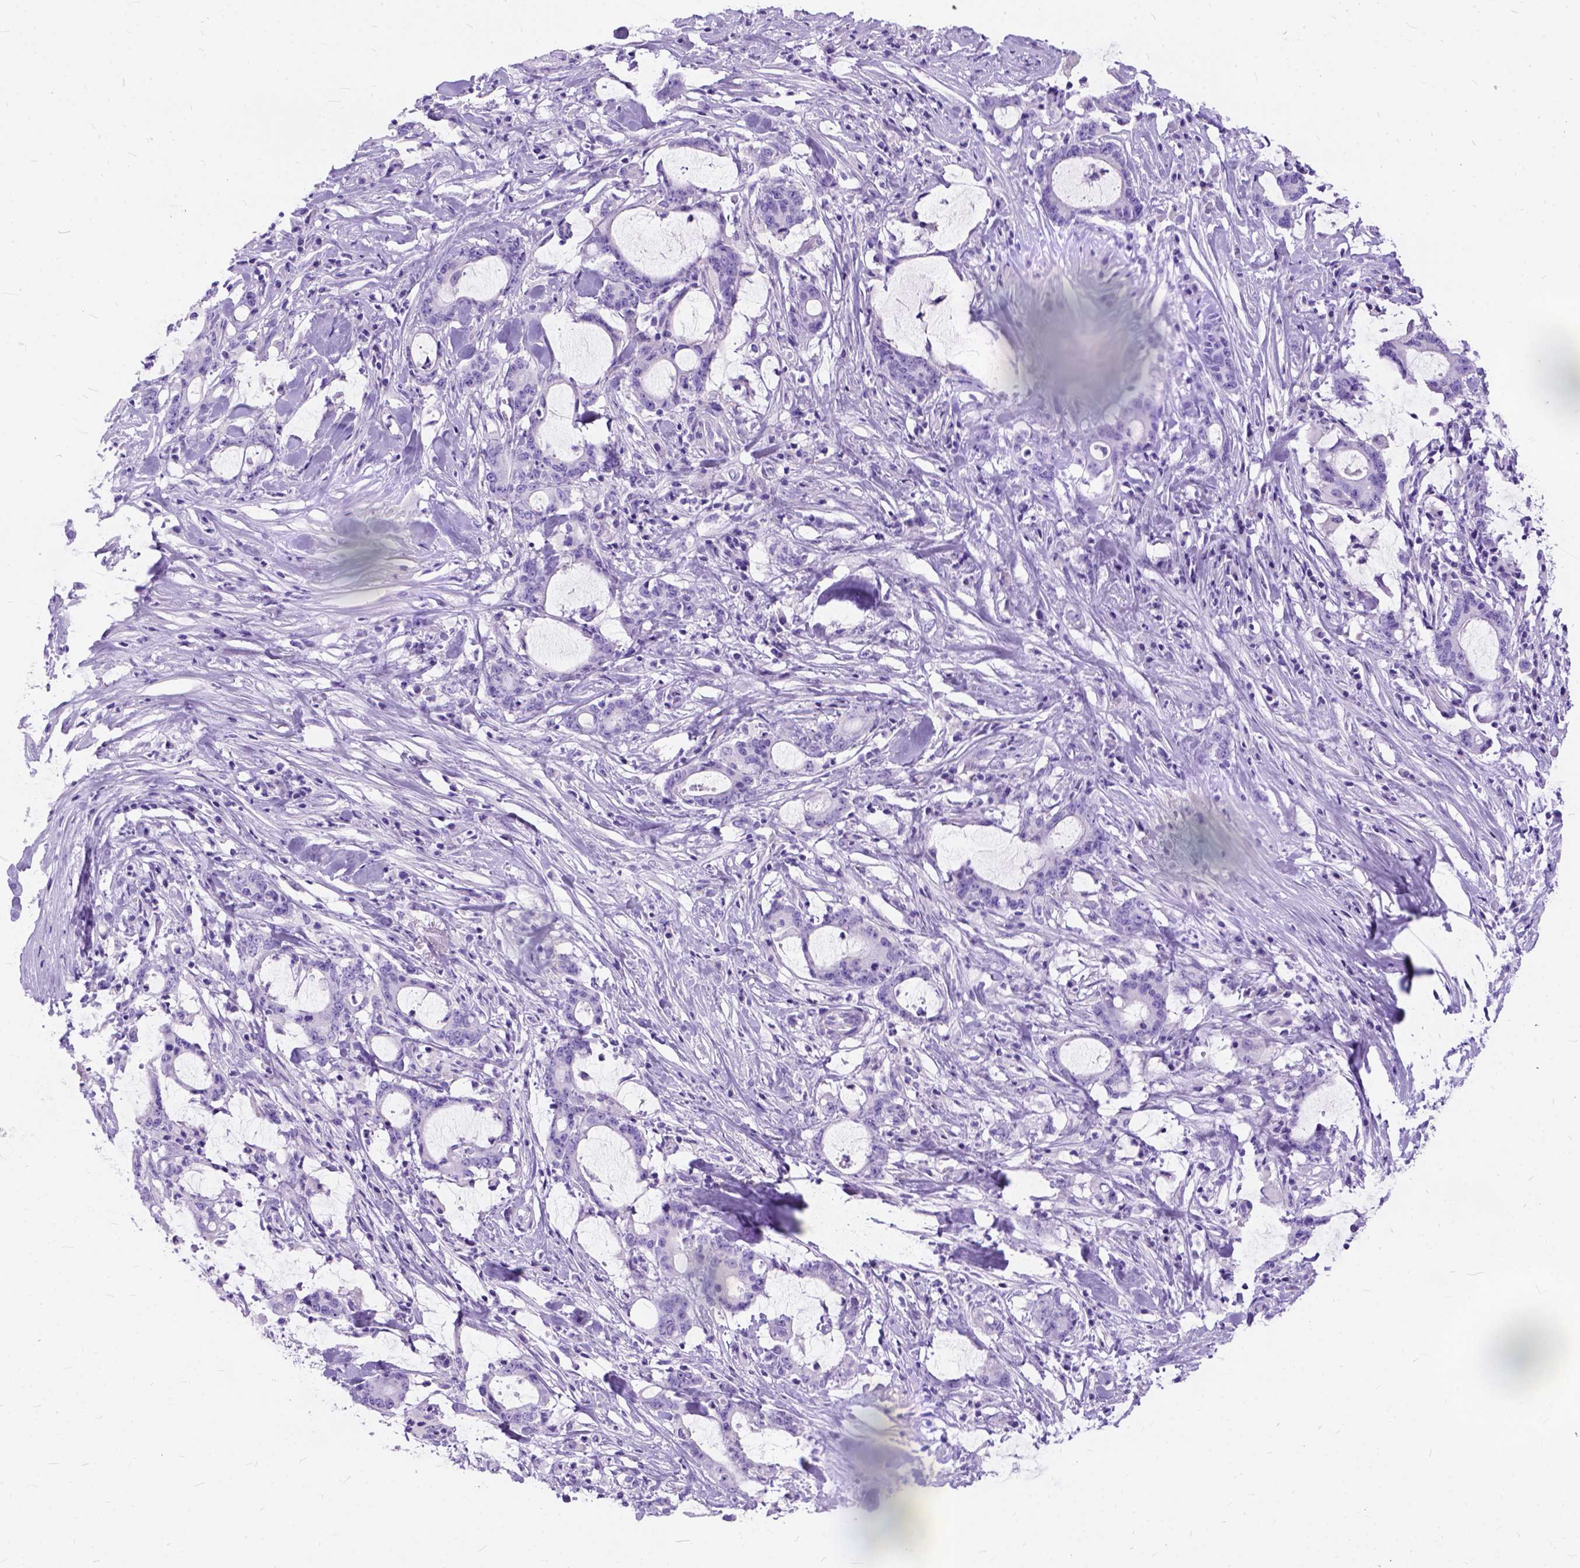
{"staining": {"intensity": "negative", "quantity": "none", "location": "none"}, "tissue": "stomach cancer", "cell_type": "Tumor cells", "image_type": "cancer", "snomed": [{"axis": "morphology", "description": "Adenocarcinoma, NOS"}, {"axis": "topography", "description": "Stomach, upper"}], "caption": "Immunohistochemical staining of stomach cancer displays no significant staining in tumor cells. (DAB (3,3'-diaminobenzidine) IHC with hematoxylin counter stain).", "gene": "C1QTNF3", "patient": {"sex": "male", "age": 68}}